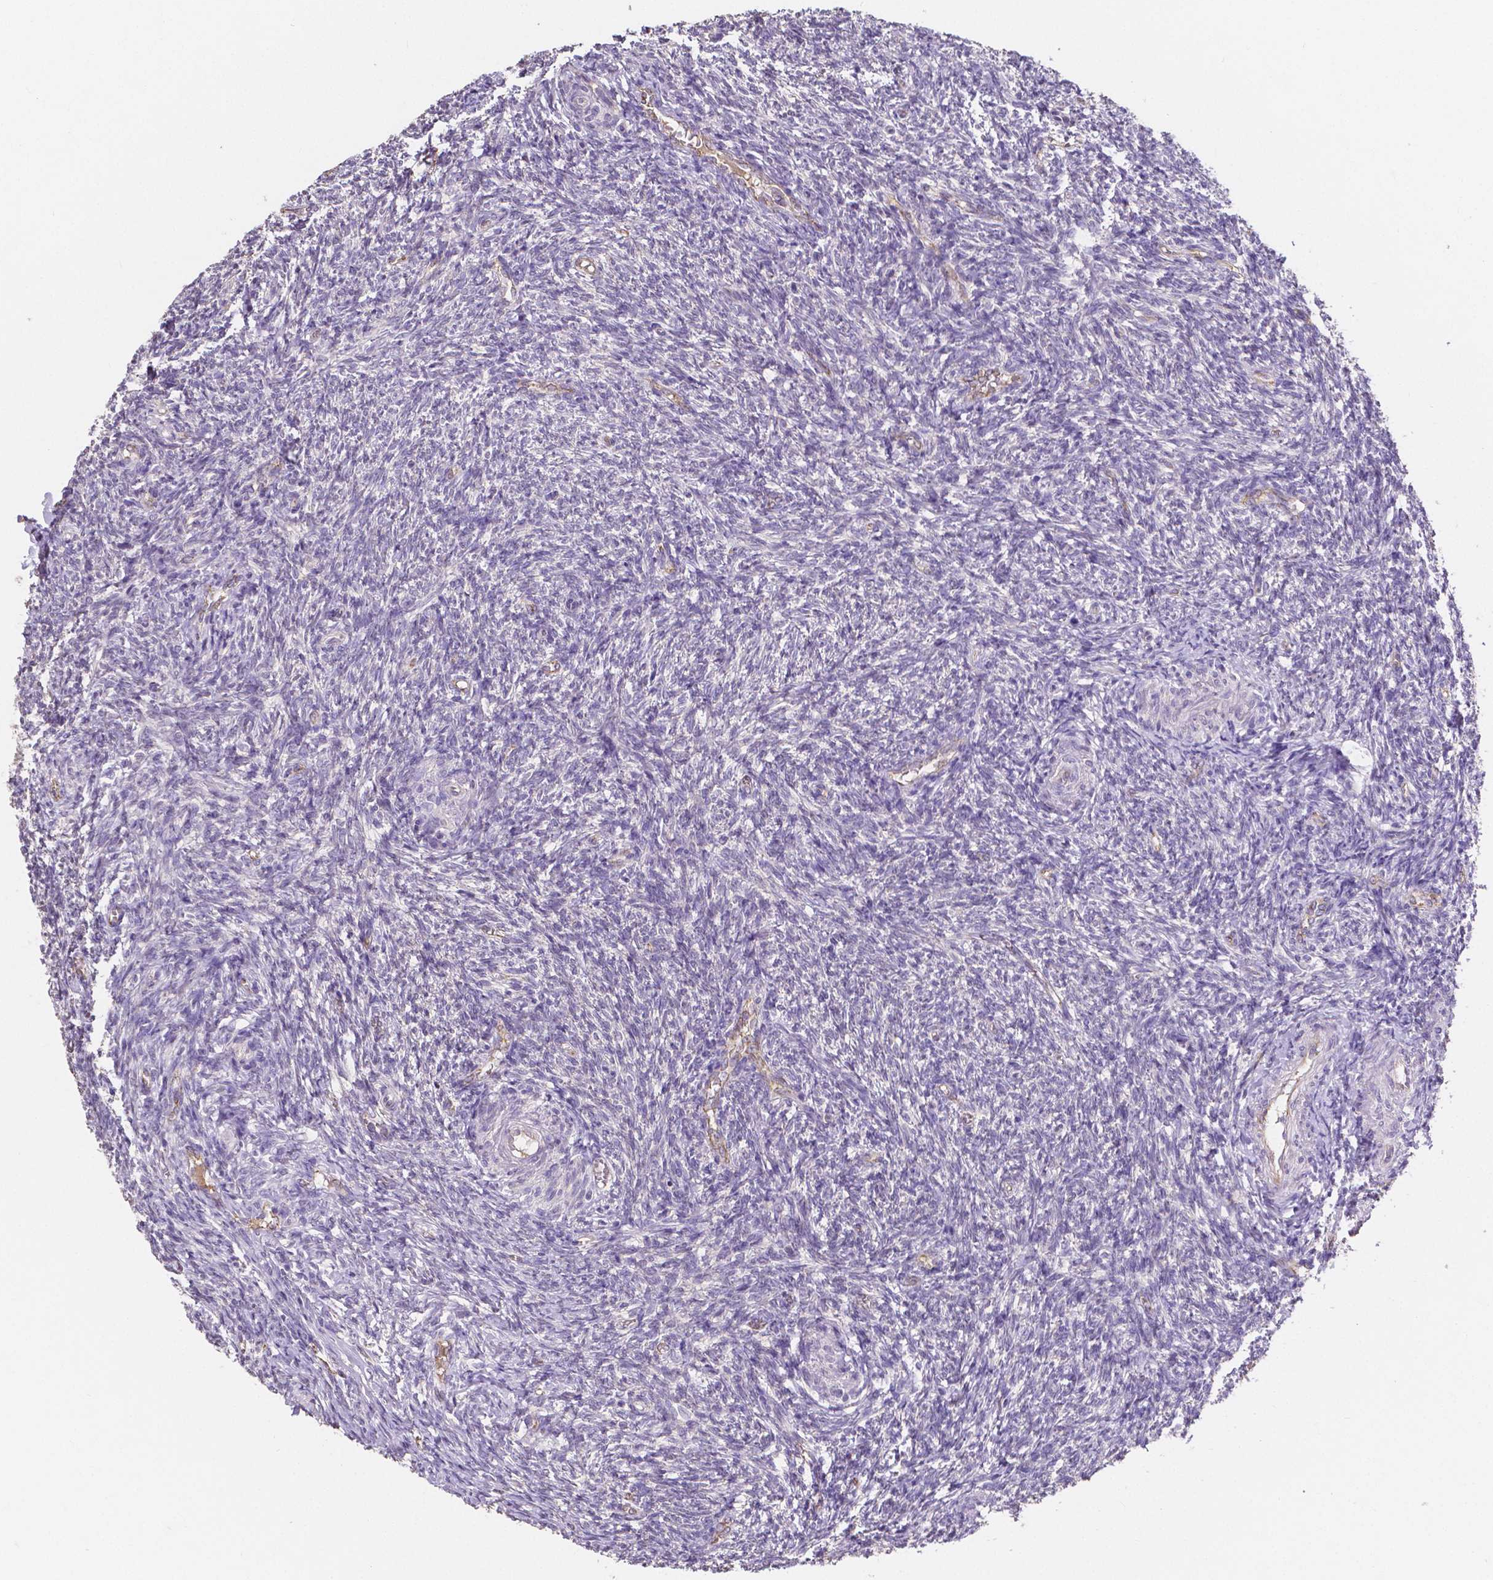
{"staining": {"intensity": "moderate", "quantity": ">75%", "location": "cytoplasmic/membranous"}, "tissue": "ovary", "cell_type": "Follicle cells", "image_type": "normal", "snomed": [{"axis": "morphology", "description": "Normal tissue, NOS"}, {"axis": "topography", "description": "Ovary"}], "caption": "Immunohistochemistry (DAB (3,3'-diaminobenzidine)) staining of benign human ovary demonstrates moderate cytoplasmic/membranous protein positivity in about >75% of follicle cells.", "gene": "ELAVL2", "patient": {"sex": "female", "age": 39}}